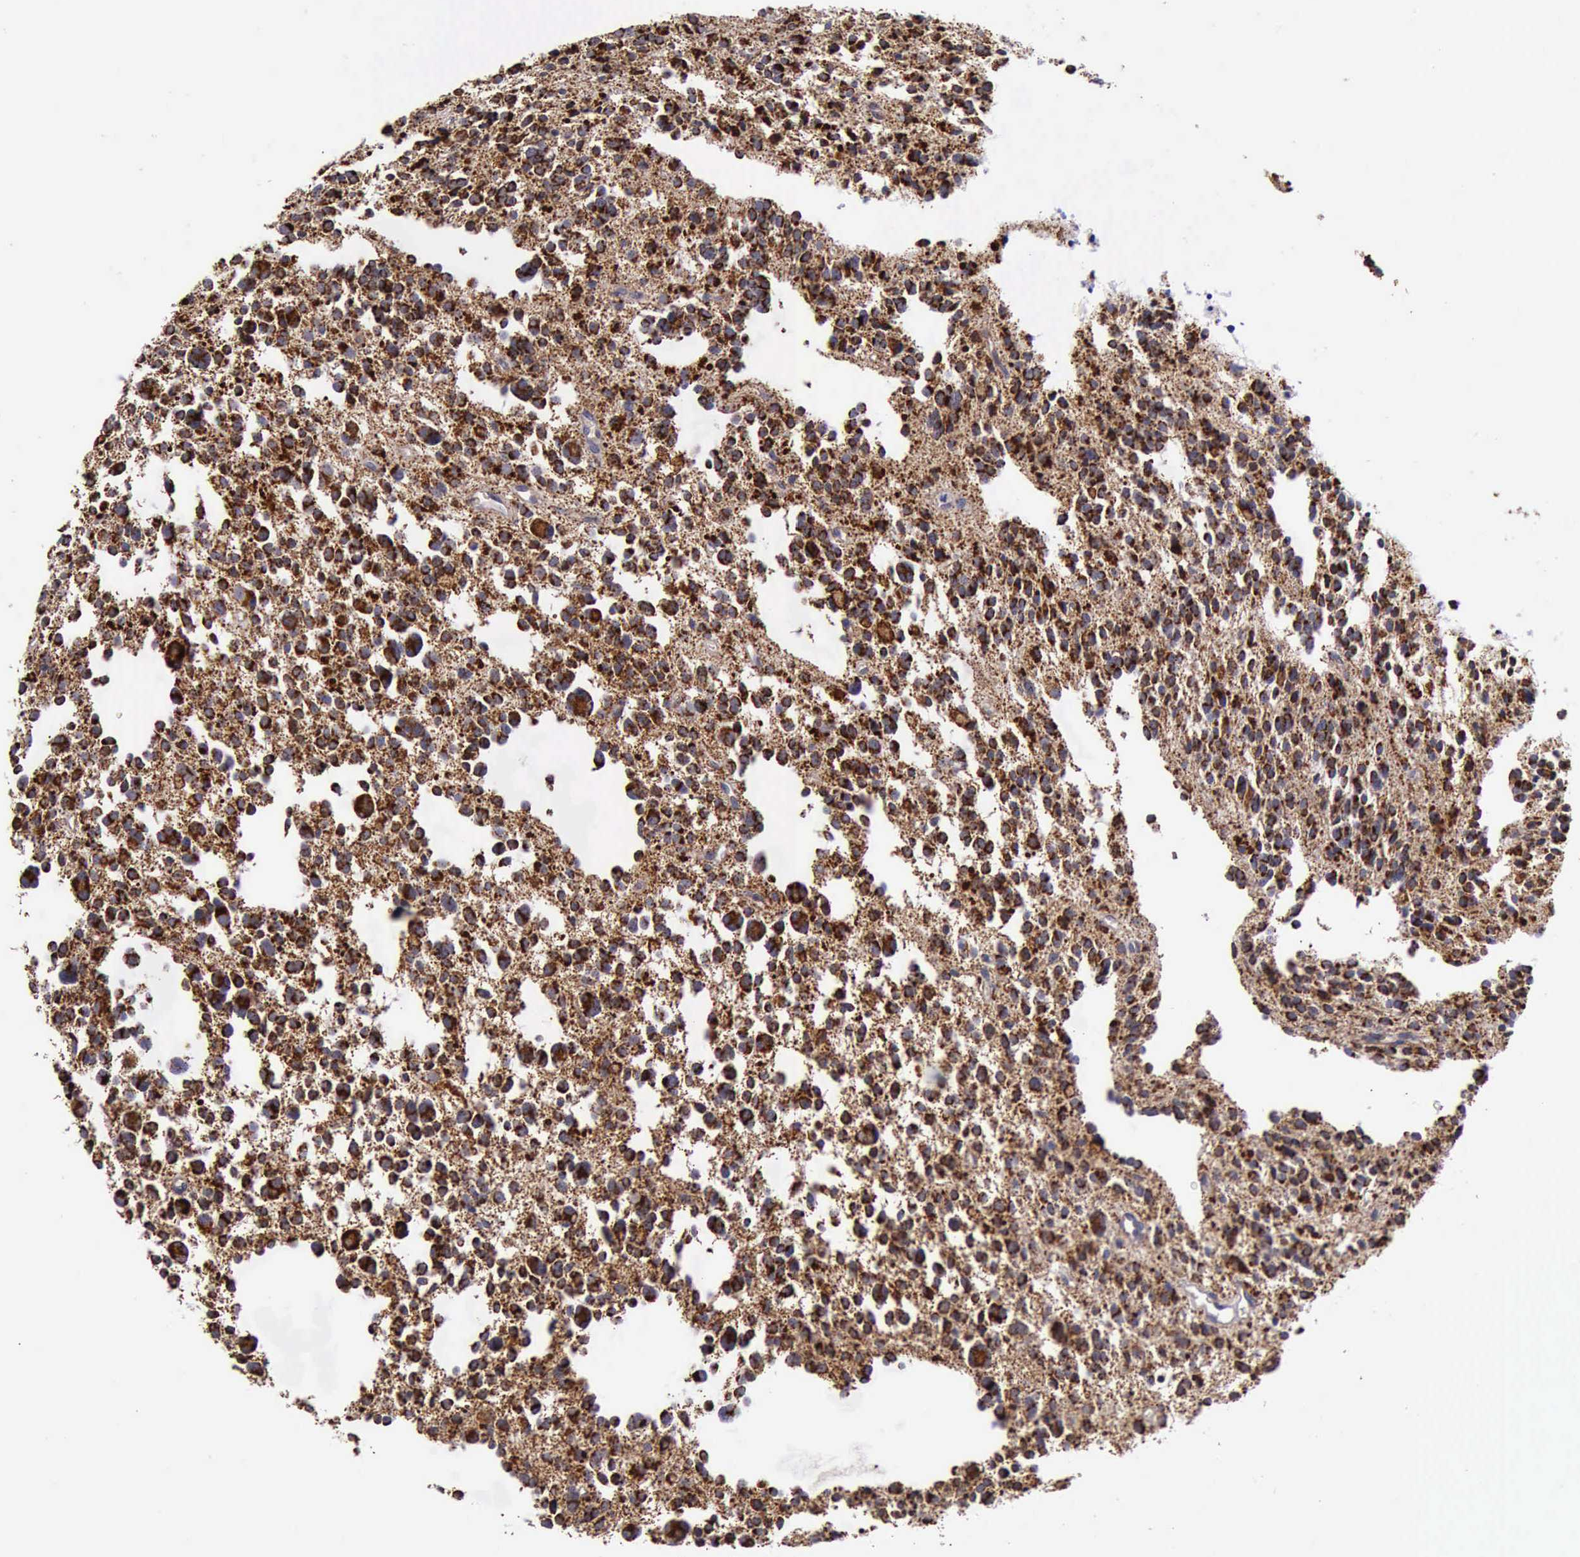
{"staining": {"intensity": "strong", "quantity": ">75%", "location": "cytoplasmic/membranous"}, "tissue": "glioma", "cell_type": "Tumor cells", "image_type": "cancer", "snomed": [{"axis": "morphology", "description": "Glioma, malignant, Low grade"}, {"axis": "topography", "description": "Brain"}], "caption": "Immunohistochemical staining of malignant glioma (low-grade) exhibits strong cytoplasmic/membranous protein positivity in about >75% of tumor cells.", "gene": "TXN2", "patient": {"sex": "female", "age": 36}}